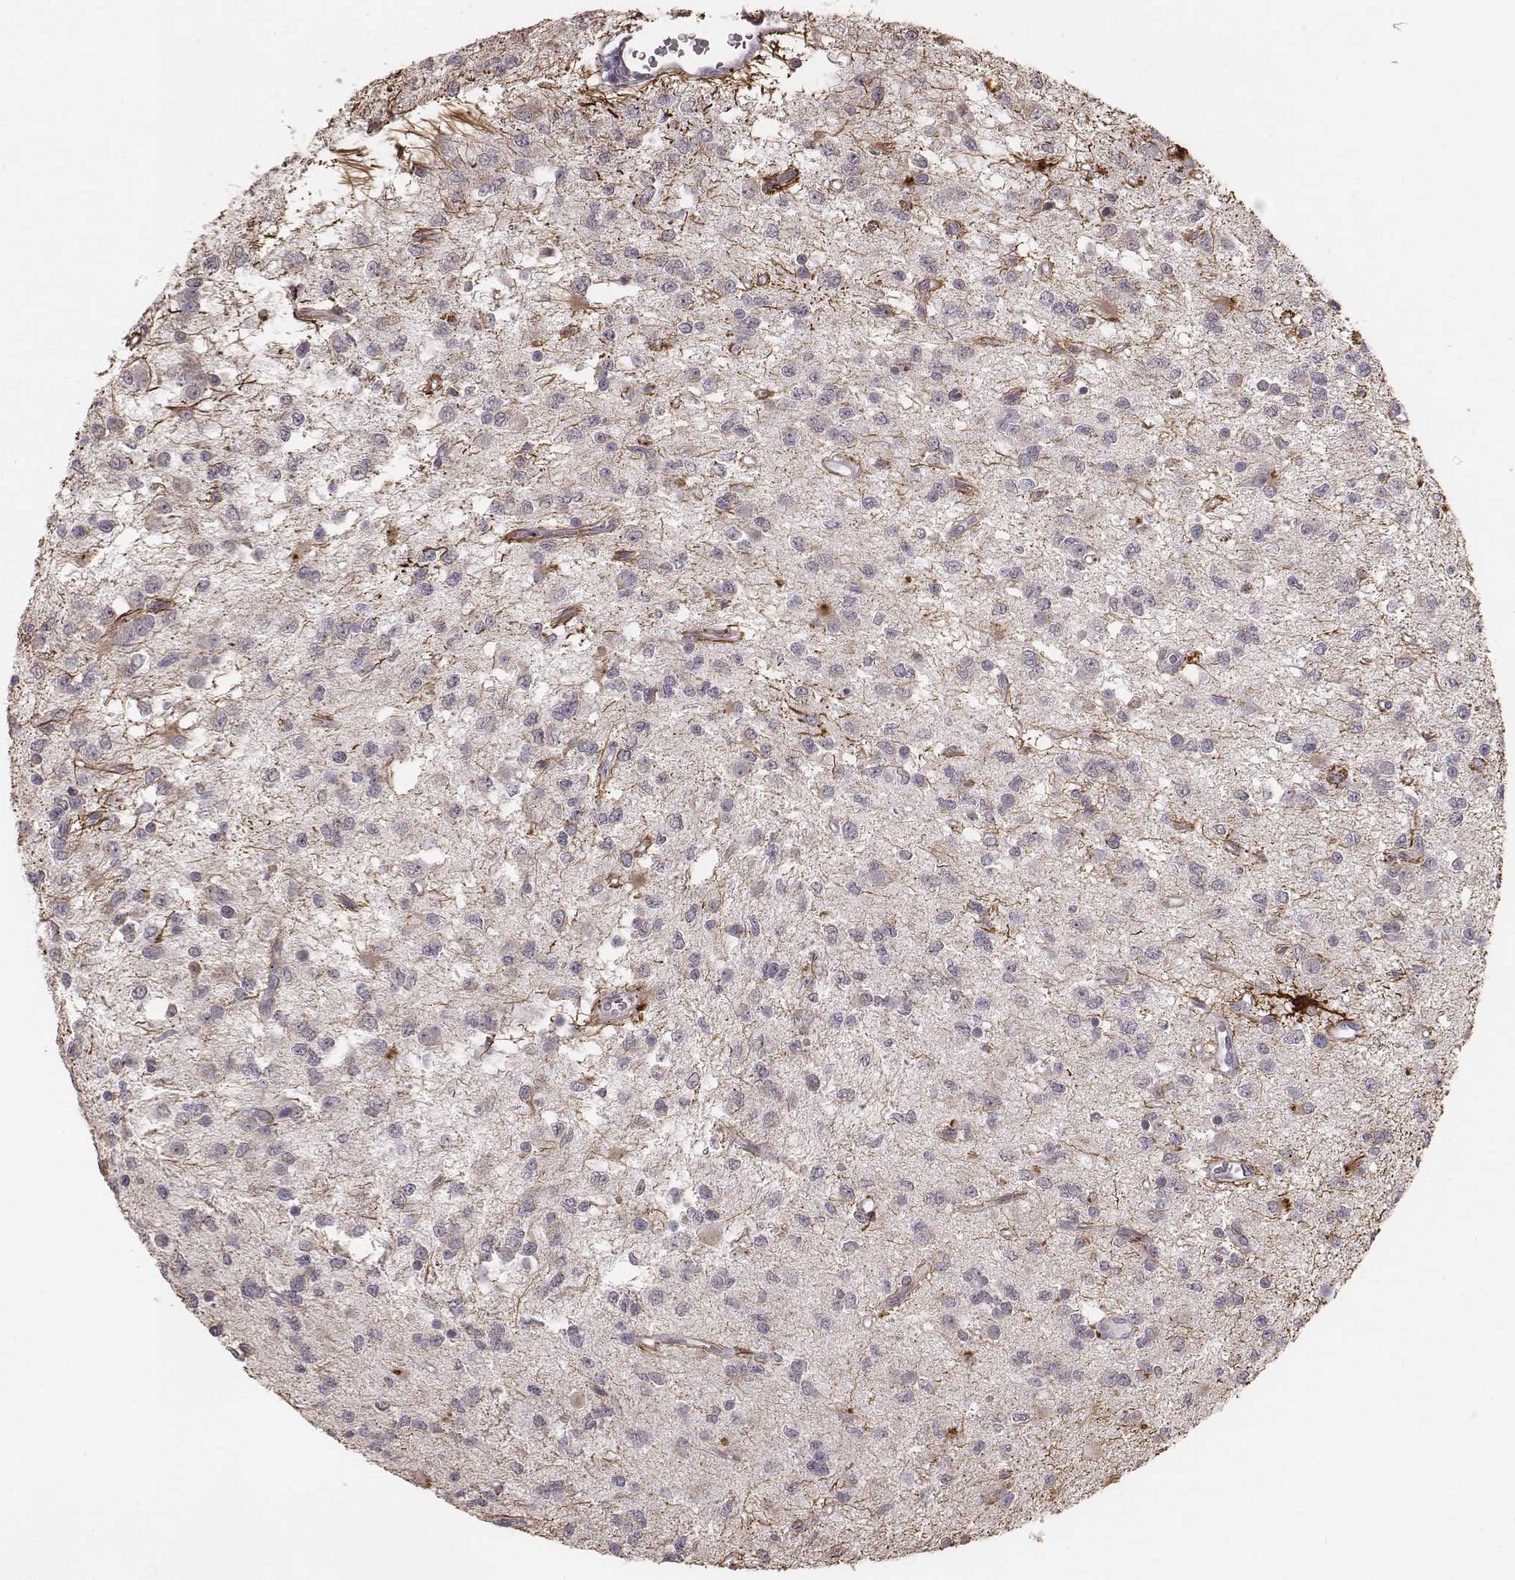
{"staining": {"intensity": "negative", "quantity": "none", "location": "none"}, "tissue": "glioma", "cell_type": "Tumor cells", "image_type": "cancer", "snomed": [{"axis": "morphology", "description": "Glioma, malignant, Low grade"}, {"axis": "topography", "description": "Brain"}], "caption": "IHC image of glioma stained for a protein (brown), which exhibits no staining in tumor cells.", "gene": "SLC7A4", "patient": {"sex": "female", "age": 45}}